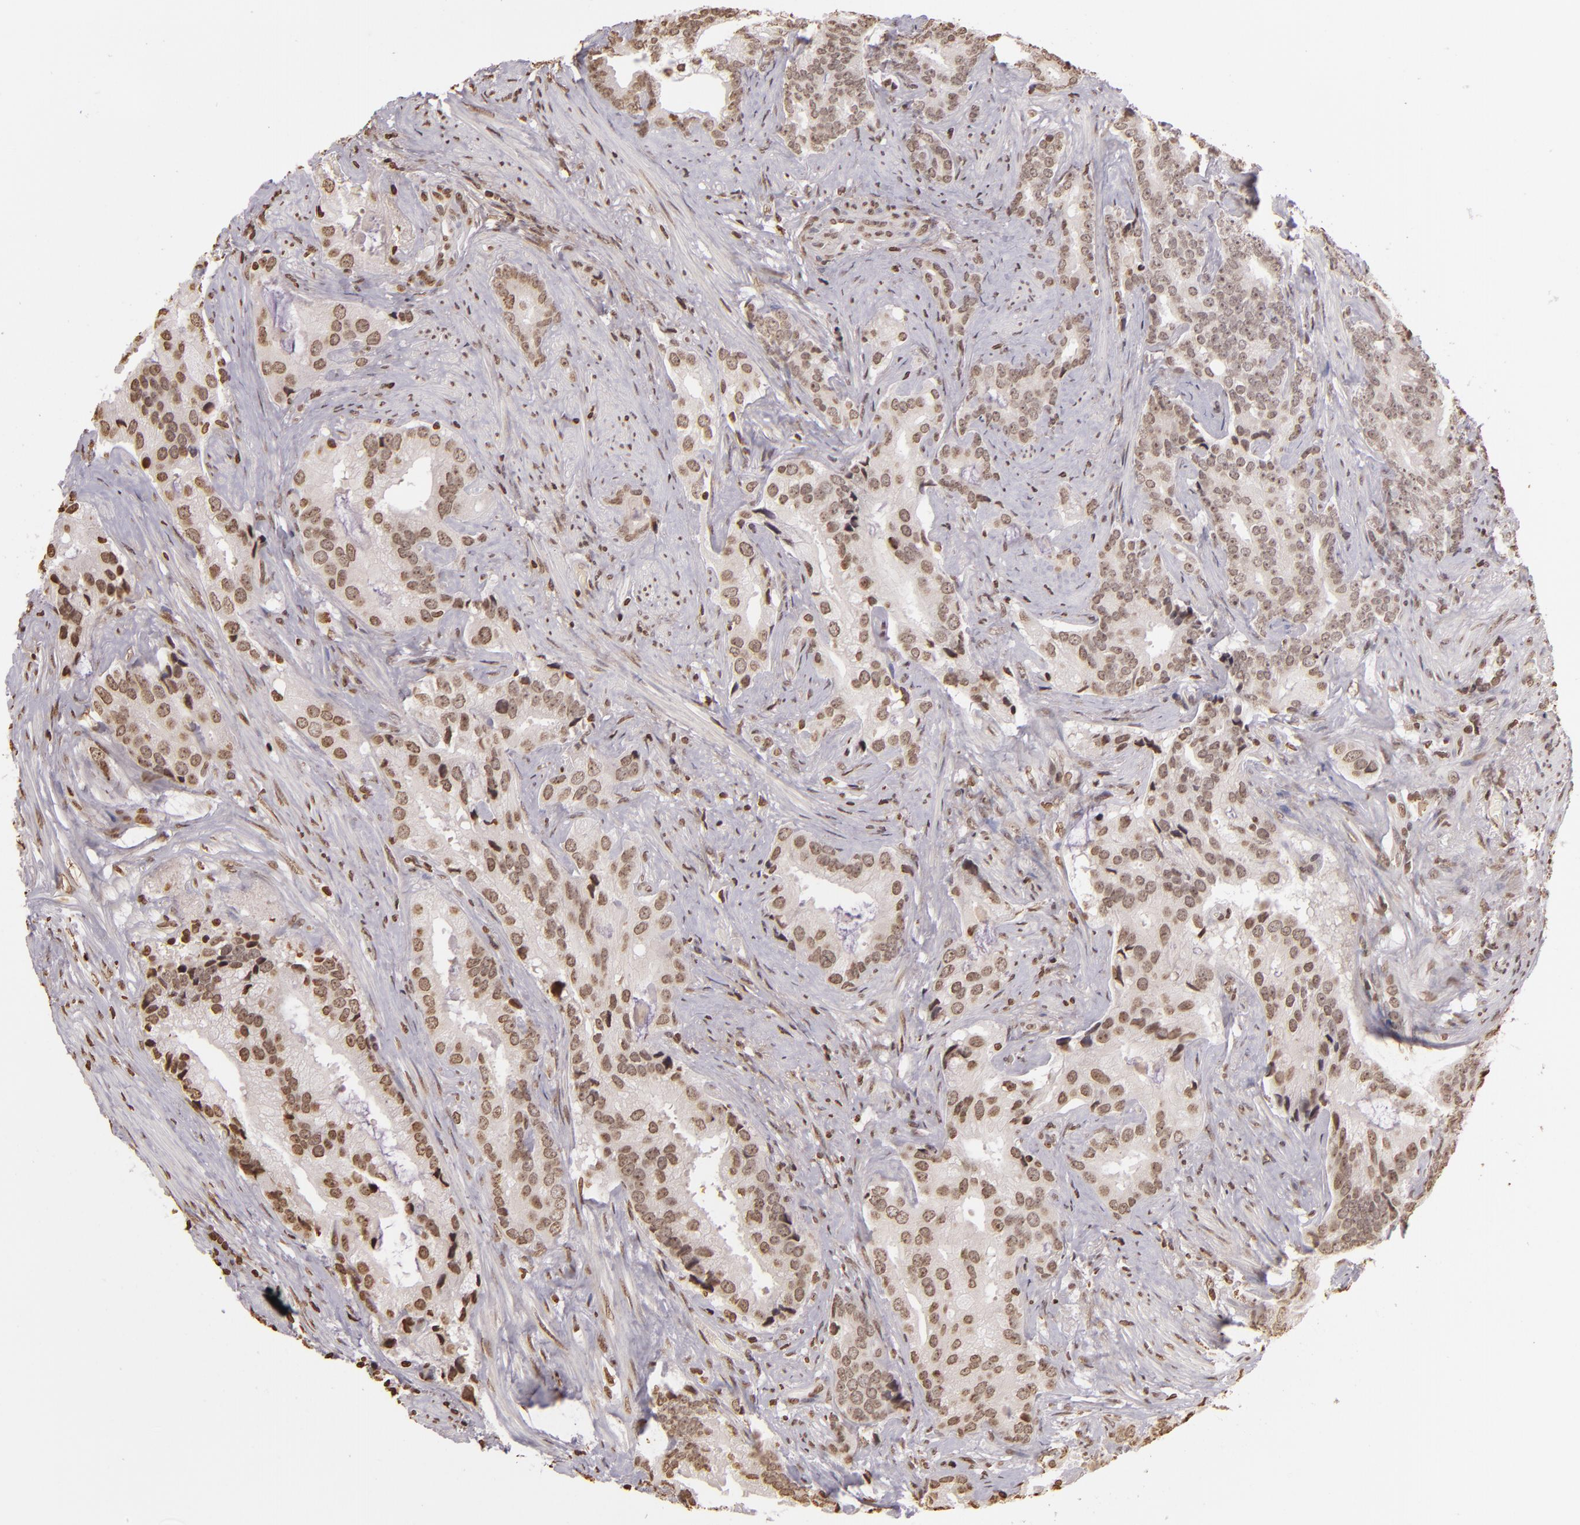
{"staining": {"intensity": "moderate", "quantity": ">75%", "location": "nuclear"}, "tissue": "prostate cancer", "cell_type": "Tumor cells", "image_type": "cancer", "snomed": [{"axis": "morphology", "description": "Adenocarcinoma, Low grade"}, {"axis": "topography", "description": "Prostate"}], "caption": "Immunohistochemical staining of human prostate cancer displays medium levels of moderate nuclear protein staining in approximately >75% of tumor cells.", "gene": "THRB", "patient": {"sex": "male", "age": 71}}